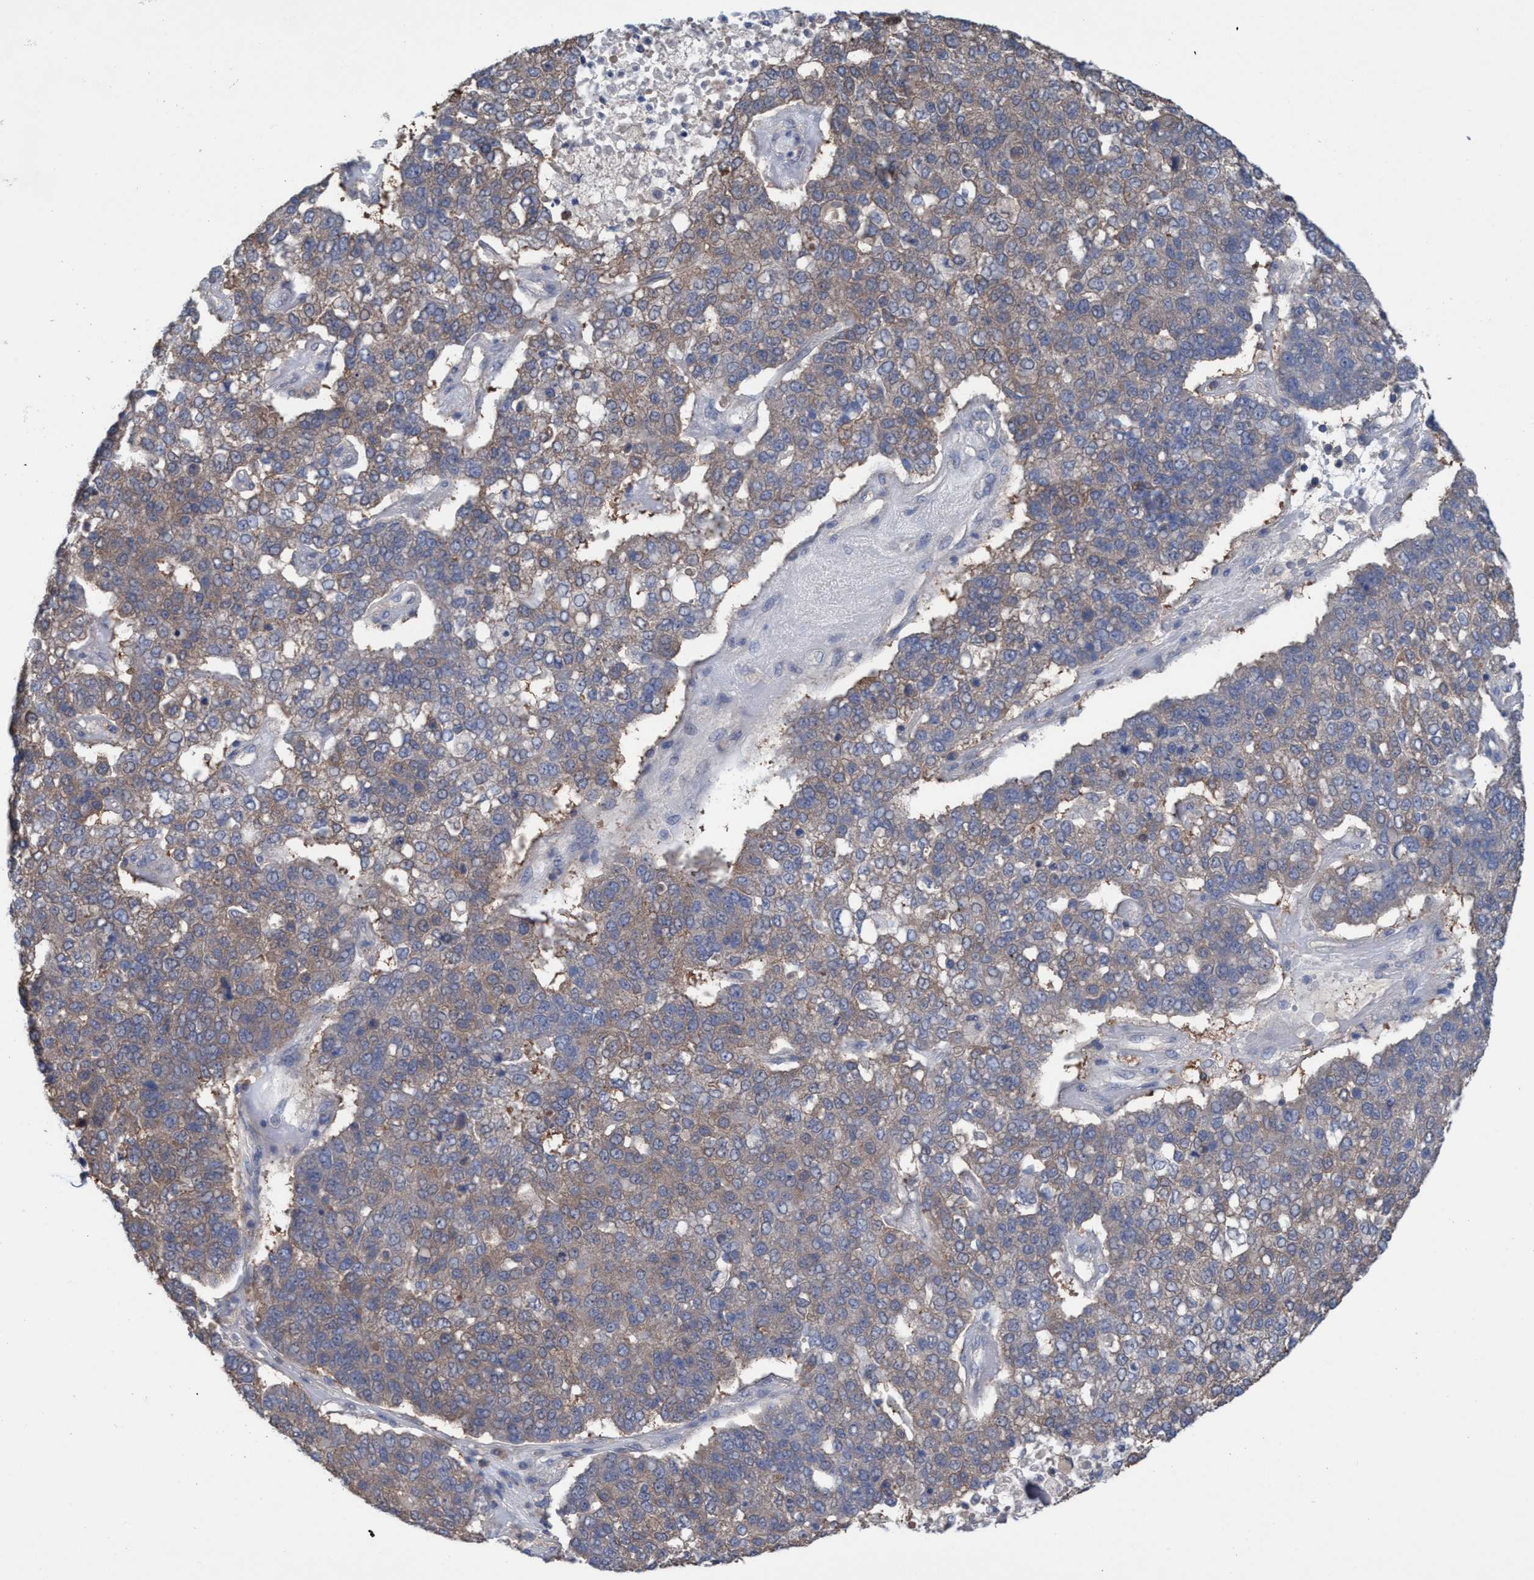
{"staining": {"intensity": "weak", "quantity": "<25%", "location": "cytoplasmic/membranous"}, "tissue": "pancreatic cancer", "cell_type": "Tumor cells", "image_type": "cancer", "snomed": [{"axis": "morphology", "description": "Adenocarcinoma, NOS"}, {"axis": "topography", "description": "Pancreas"}], "caption": "Immunohistochemical staining of pancreatic cancer shows no significant expression in tumor cells.", "gene": "GLOD4", "patient": {"sex": "female", "age": 61}}